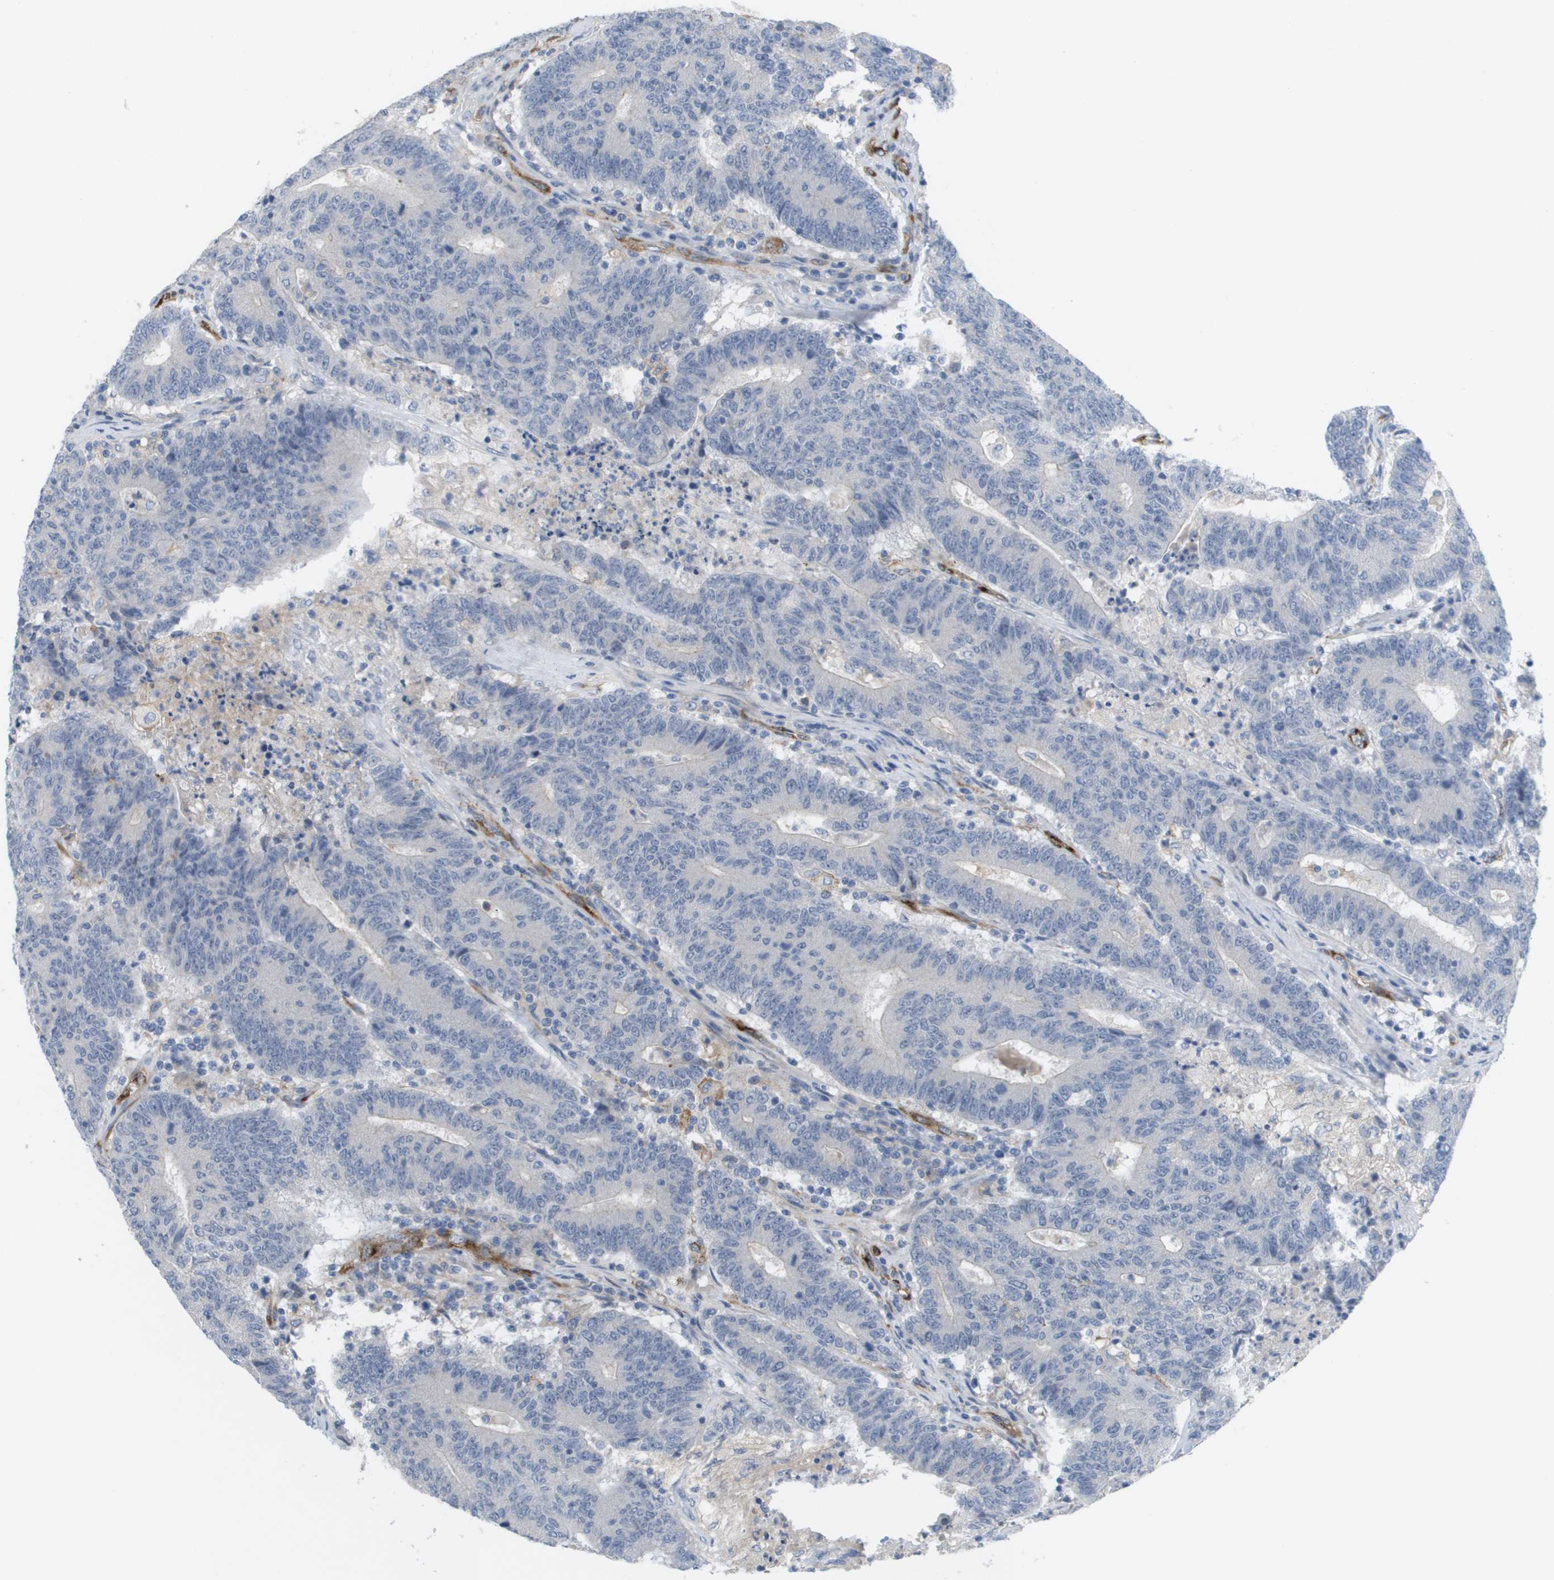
{"staining": {"intensity": "negative", "quantity": "none", "location": "none"}, "tissue": "colorectal cancer", "cell_type": "Tumor cells", "image_type": "cancer", "snomed": [{"axis": "morphology", "description": "Normal tissue, NOS"}, {"axis": "morphology", "description": "Adenocarcinoma, NOS"}, {"axis": "topography", "description": "Colon"}], "caption": "This is a micrograph of immunohistochemistry staining of colorectal cancer, which shows no expression in tumor cells.", "gene": "ANGPT2", "patient": {"sex": "female", "age": 75}}